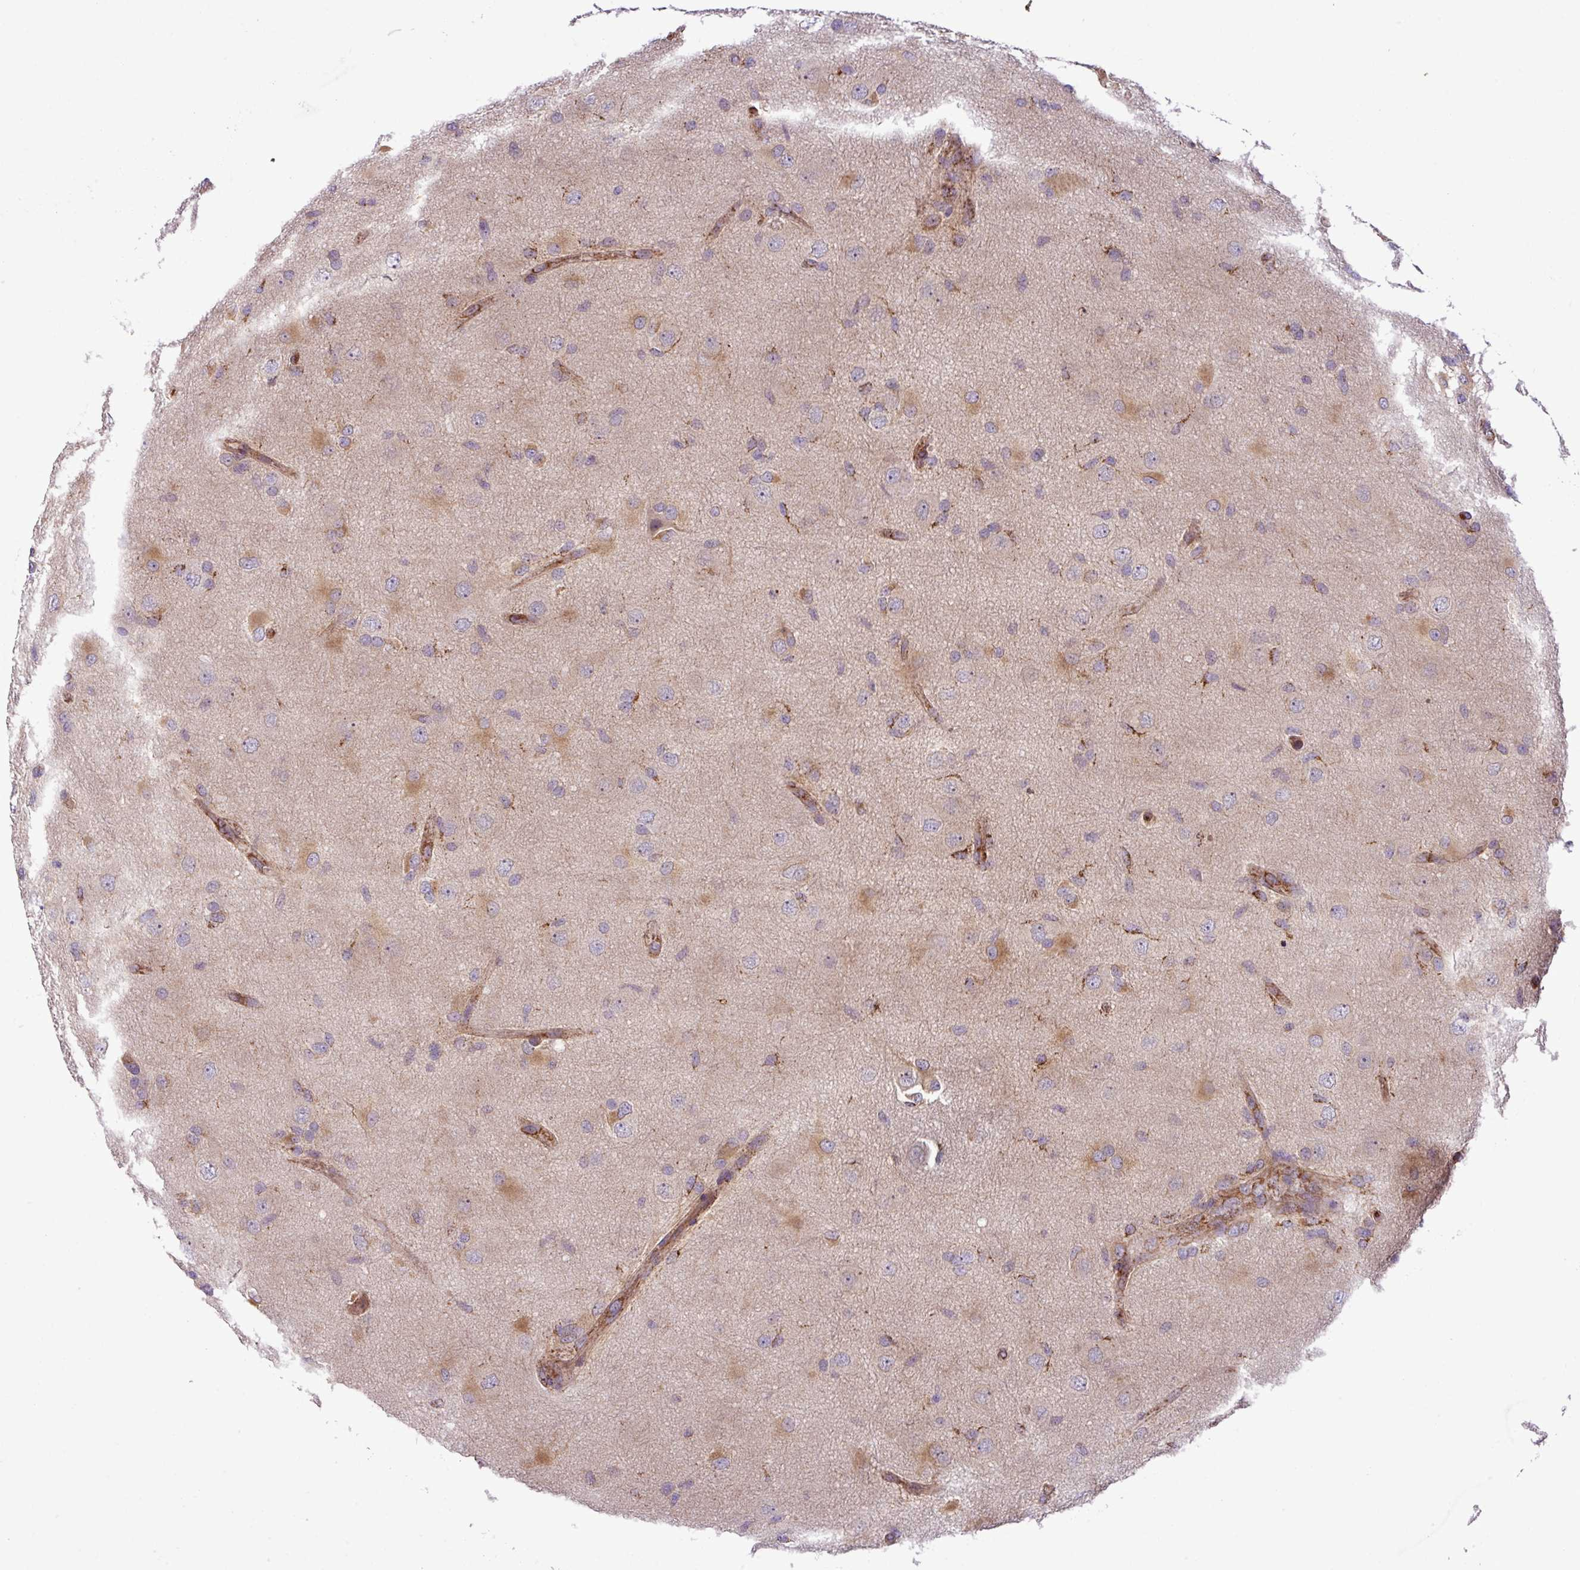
{"staining": {"intensity": "weak", "quantity": "25%-75%", "location": "cytoplasmic/membranous"}, "tissue": "glioma", "cell_type": "Tumor cells", "image_type": "cancer", "snomed": [{"axis": "morphology", "description": "Glioma, malignant, High grade"}, {"axis": "topography", "description": "Brain"}], "caption": "Glioma stained for a protein demonstrates weak cytoplasmic/membranous positivity in tumor cells.", "gene": "ZNF569", "patient": {"sex": "male", "age": 53}}